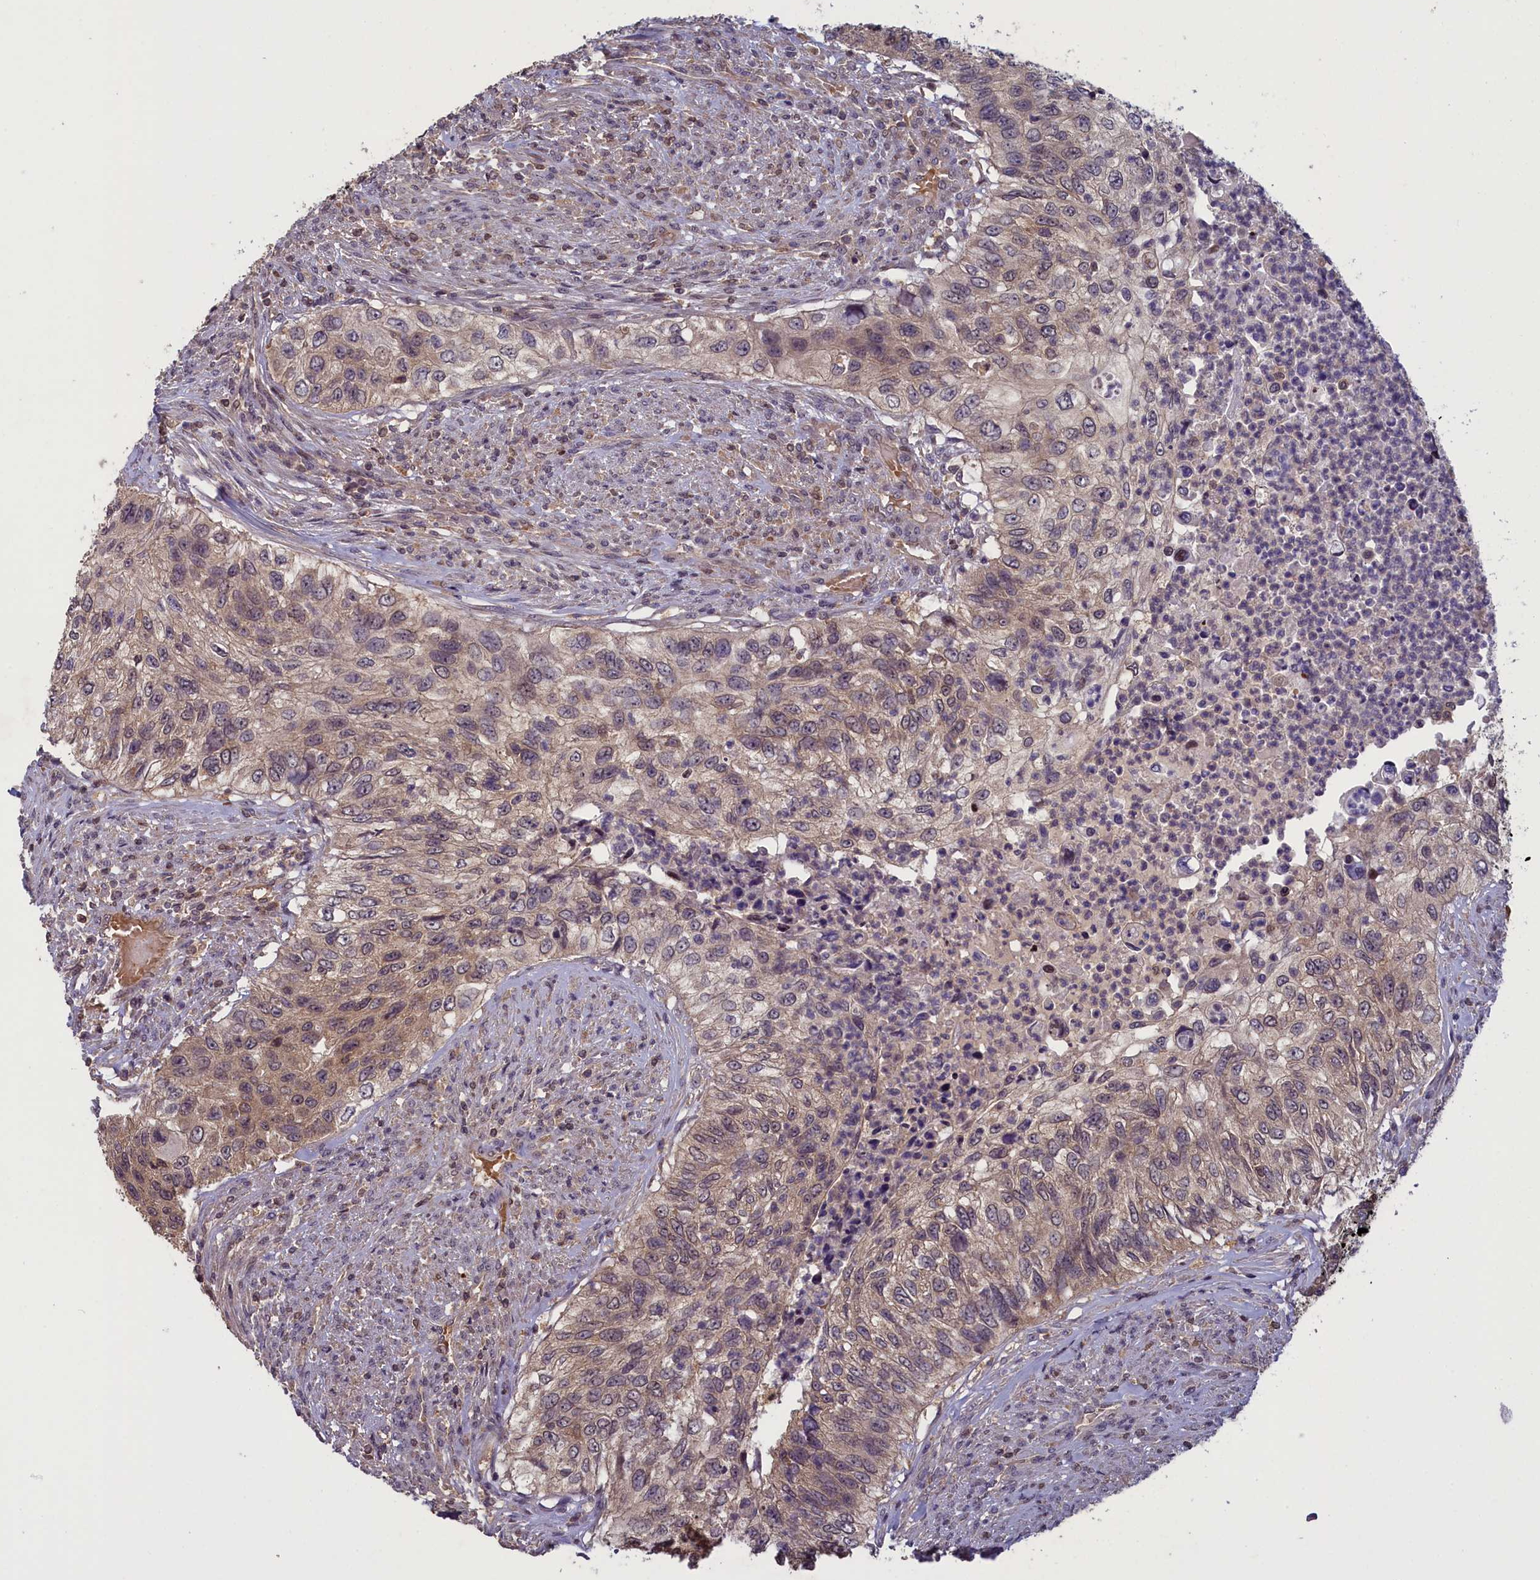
{"staining": {"intensity": "weak", "quantity": "25%-75%", "location": "cytoplasmic/membranous"}, "tissue": "urothelial cancer", "cell_type": "Tumor cells", "image_type": "cancer", "snomed": [{"axis": "morphology", "description": "Urothelial carcinoma, High grade"}, {"axis": "topography", "description": "Urinary bladder"}], "caption": "Urothelial carcinoma (high-grade) tissue shows weak cytoplasmic/membranous expression in approximately 25%-75% of tumor cells (DAB = brown stain, brightfield microscopy at high magnification).", "gene": "NUBP1", "patient": {"sex": "female", "age": 60}}